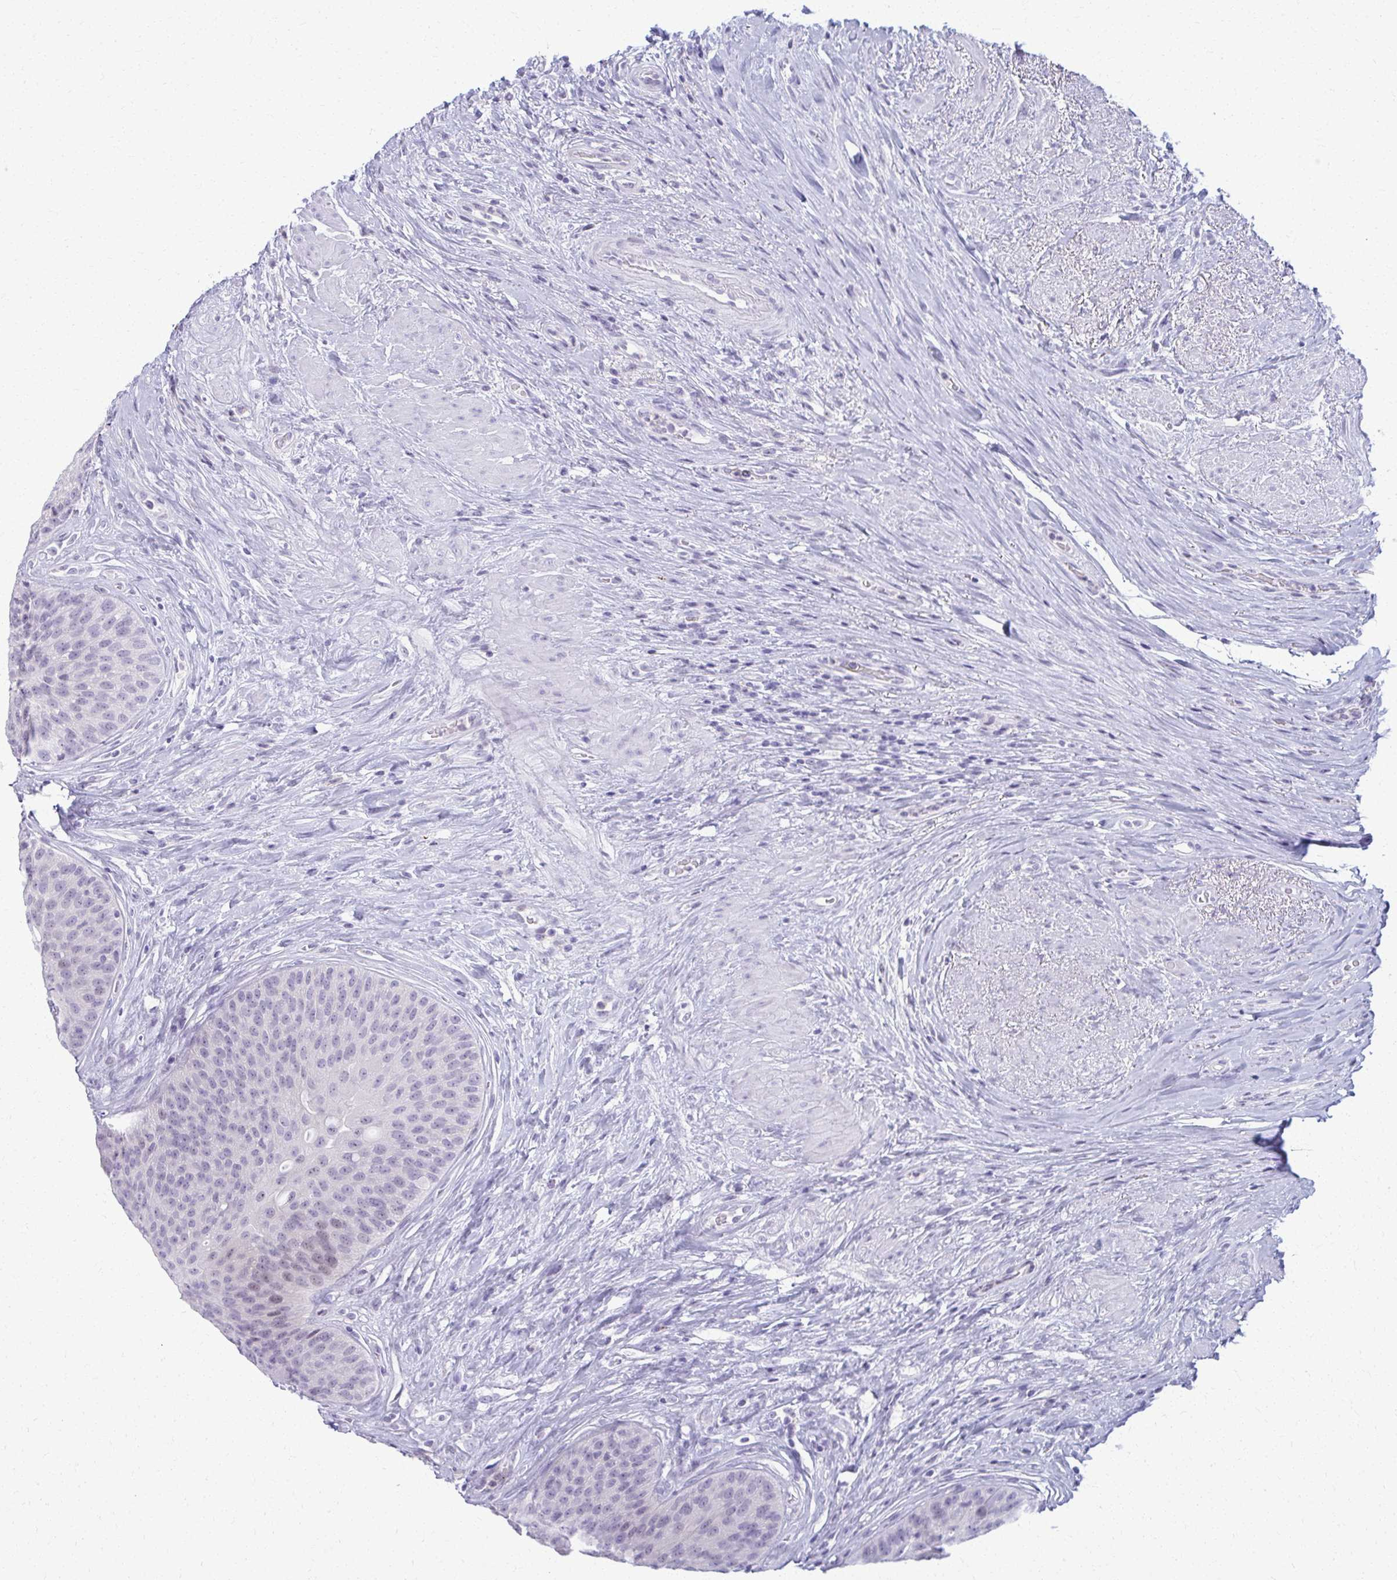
{"staining": {"intensity": "weak", "quantity": "<25%", "location": "nuclear"}, "tissue": "urinary bladder", "cell_type": "Urothelial cells", "image_type": "normal", "snomed": [{"axis": "morphology", "description": "Normal tissue, NOS"}, {"axis": "topography", "description": "Urinary bladder"}], "caption": "A histopathology image of urinary bladder stained for a protein shows no brown staining in urothelial cells. (DAB immunohistochemistry, high magnification).", "gene": "ACSM2A", "patient": {"sex": "female", "age": 56}}